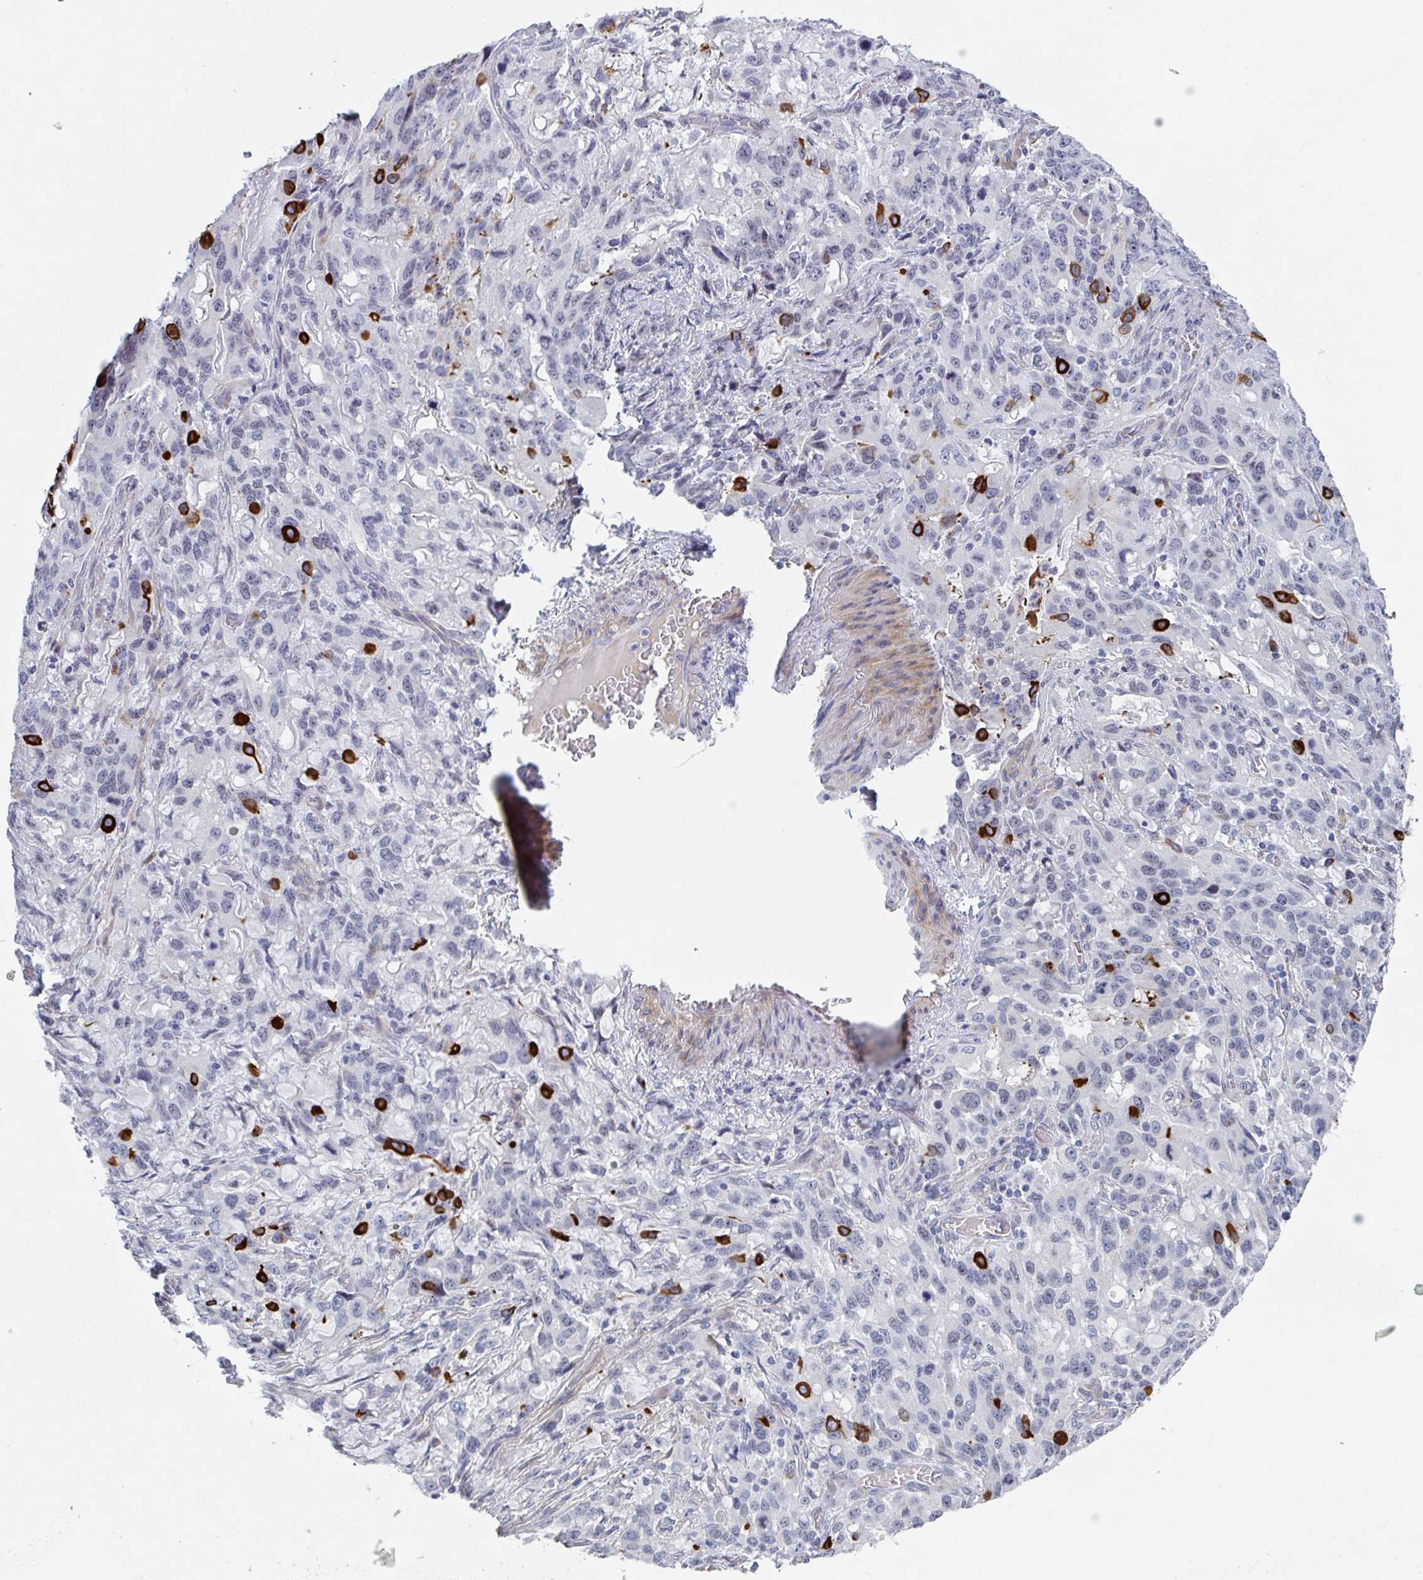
{"staining": {"intensity": "negative", "quantity": "none", "location": "none"}, "tissue": "stomach cancer", "cell_type": "Tumor cells", "image_type": "cancer", "snomed": [{"axis": "morphology", "description": "Adenocarcinoma, NOS"}, {"axis": "topography", "description": "Stomach, upper"}], "caption": "Tumor cells show no significant protein positivity in stomach adenocarcinoma.", "gene": "CENPT", "patient": {"sex": "male", "age": 85}}